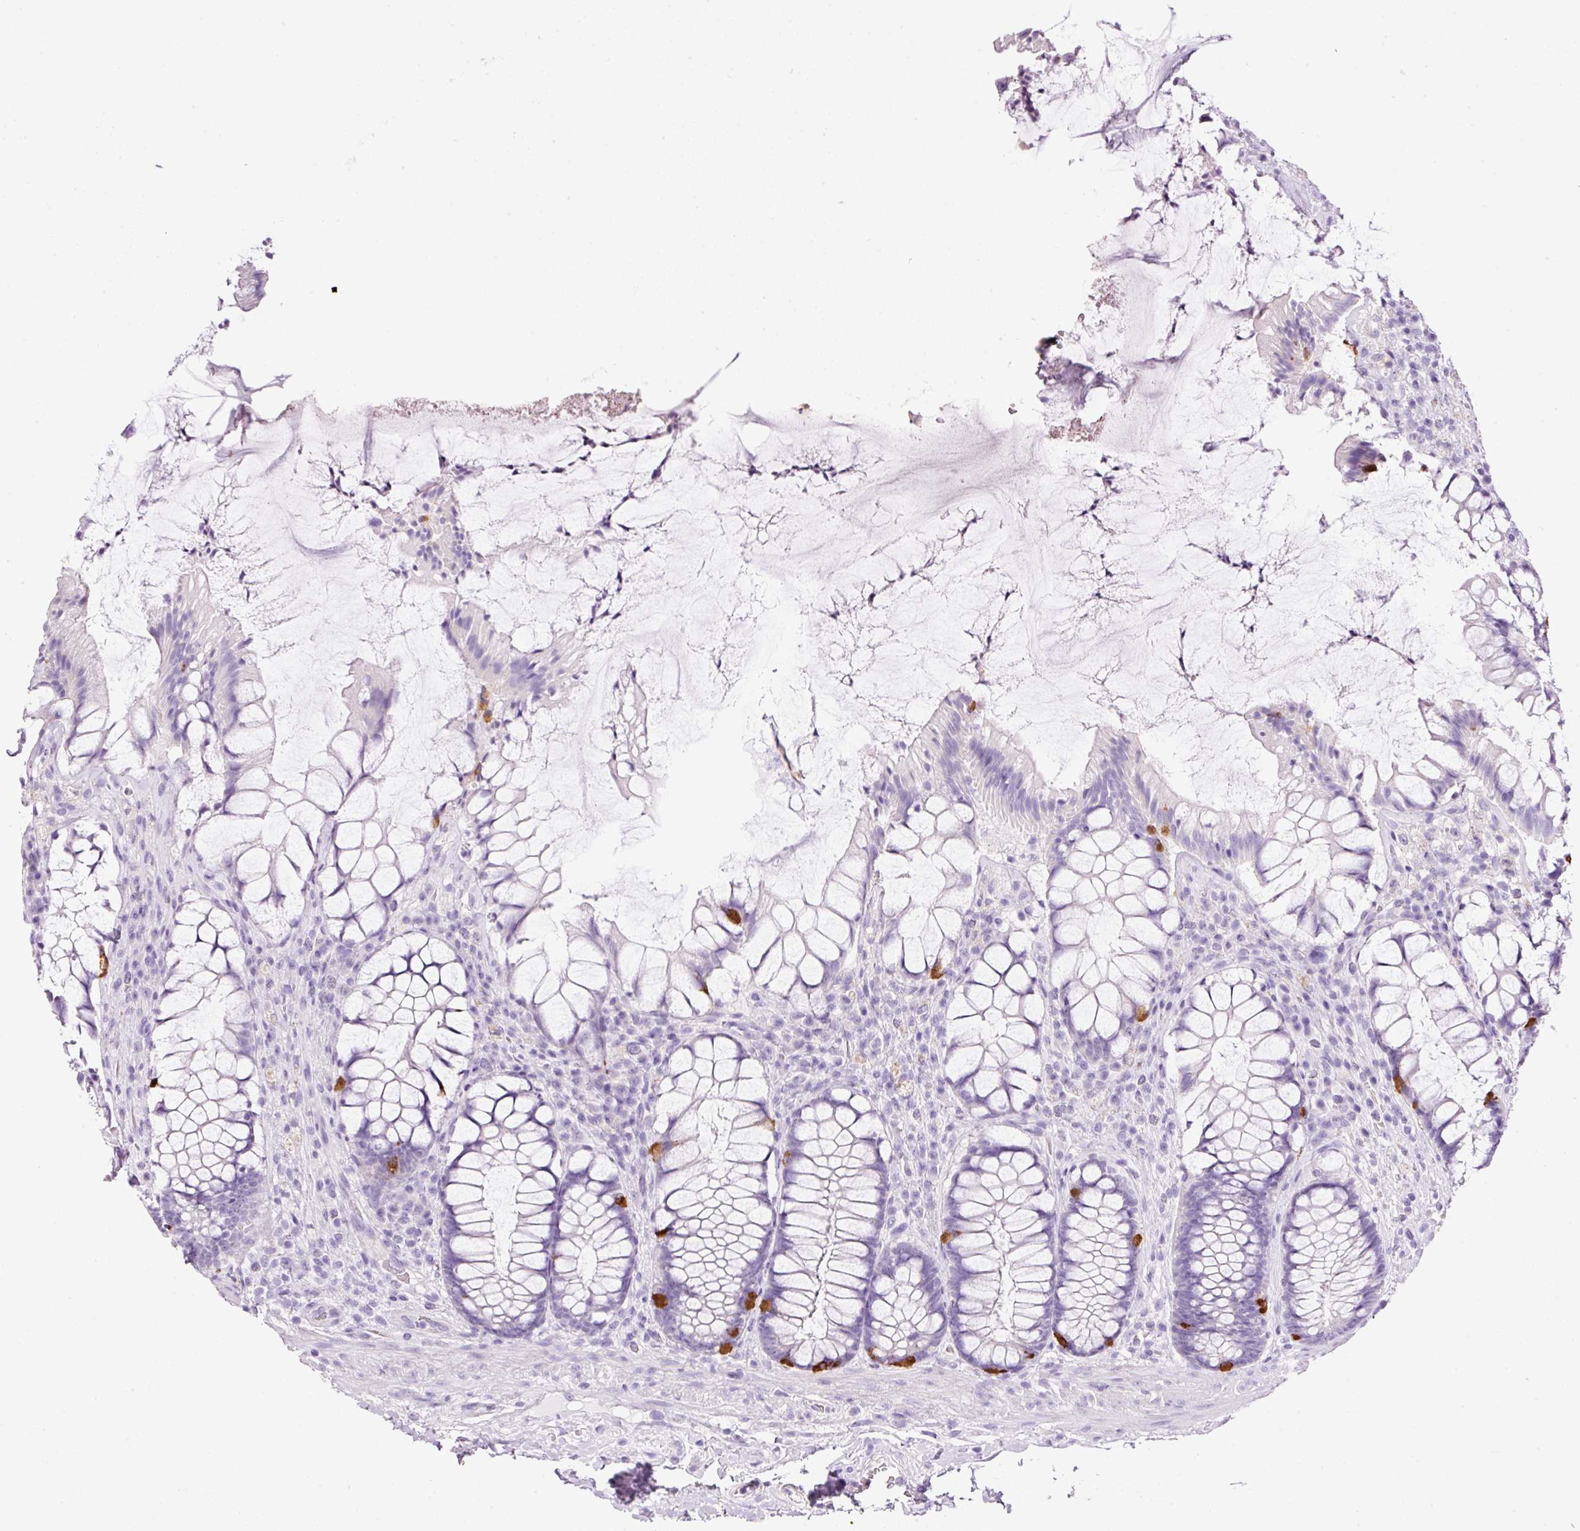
{"staining": {"intensity": "strong", "quantity": "<25%", "location": "cytoplasmic/membranous"}, "tissue": "rectum", "cell_type": "Glandular cells", "image_type": "normal", "snomed": [{"axis": "morphology", "description": "Normal tissue, NOS"}, {"axis": "topography", "description": "Rectum"}], "caption": "Protein staining of normal rectum exhibits strong cytoplasmic/membranous staining in about <25% of glandular cells.", "gene": "BSND", "patient": {"sex": "female", "age": 58}}